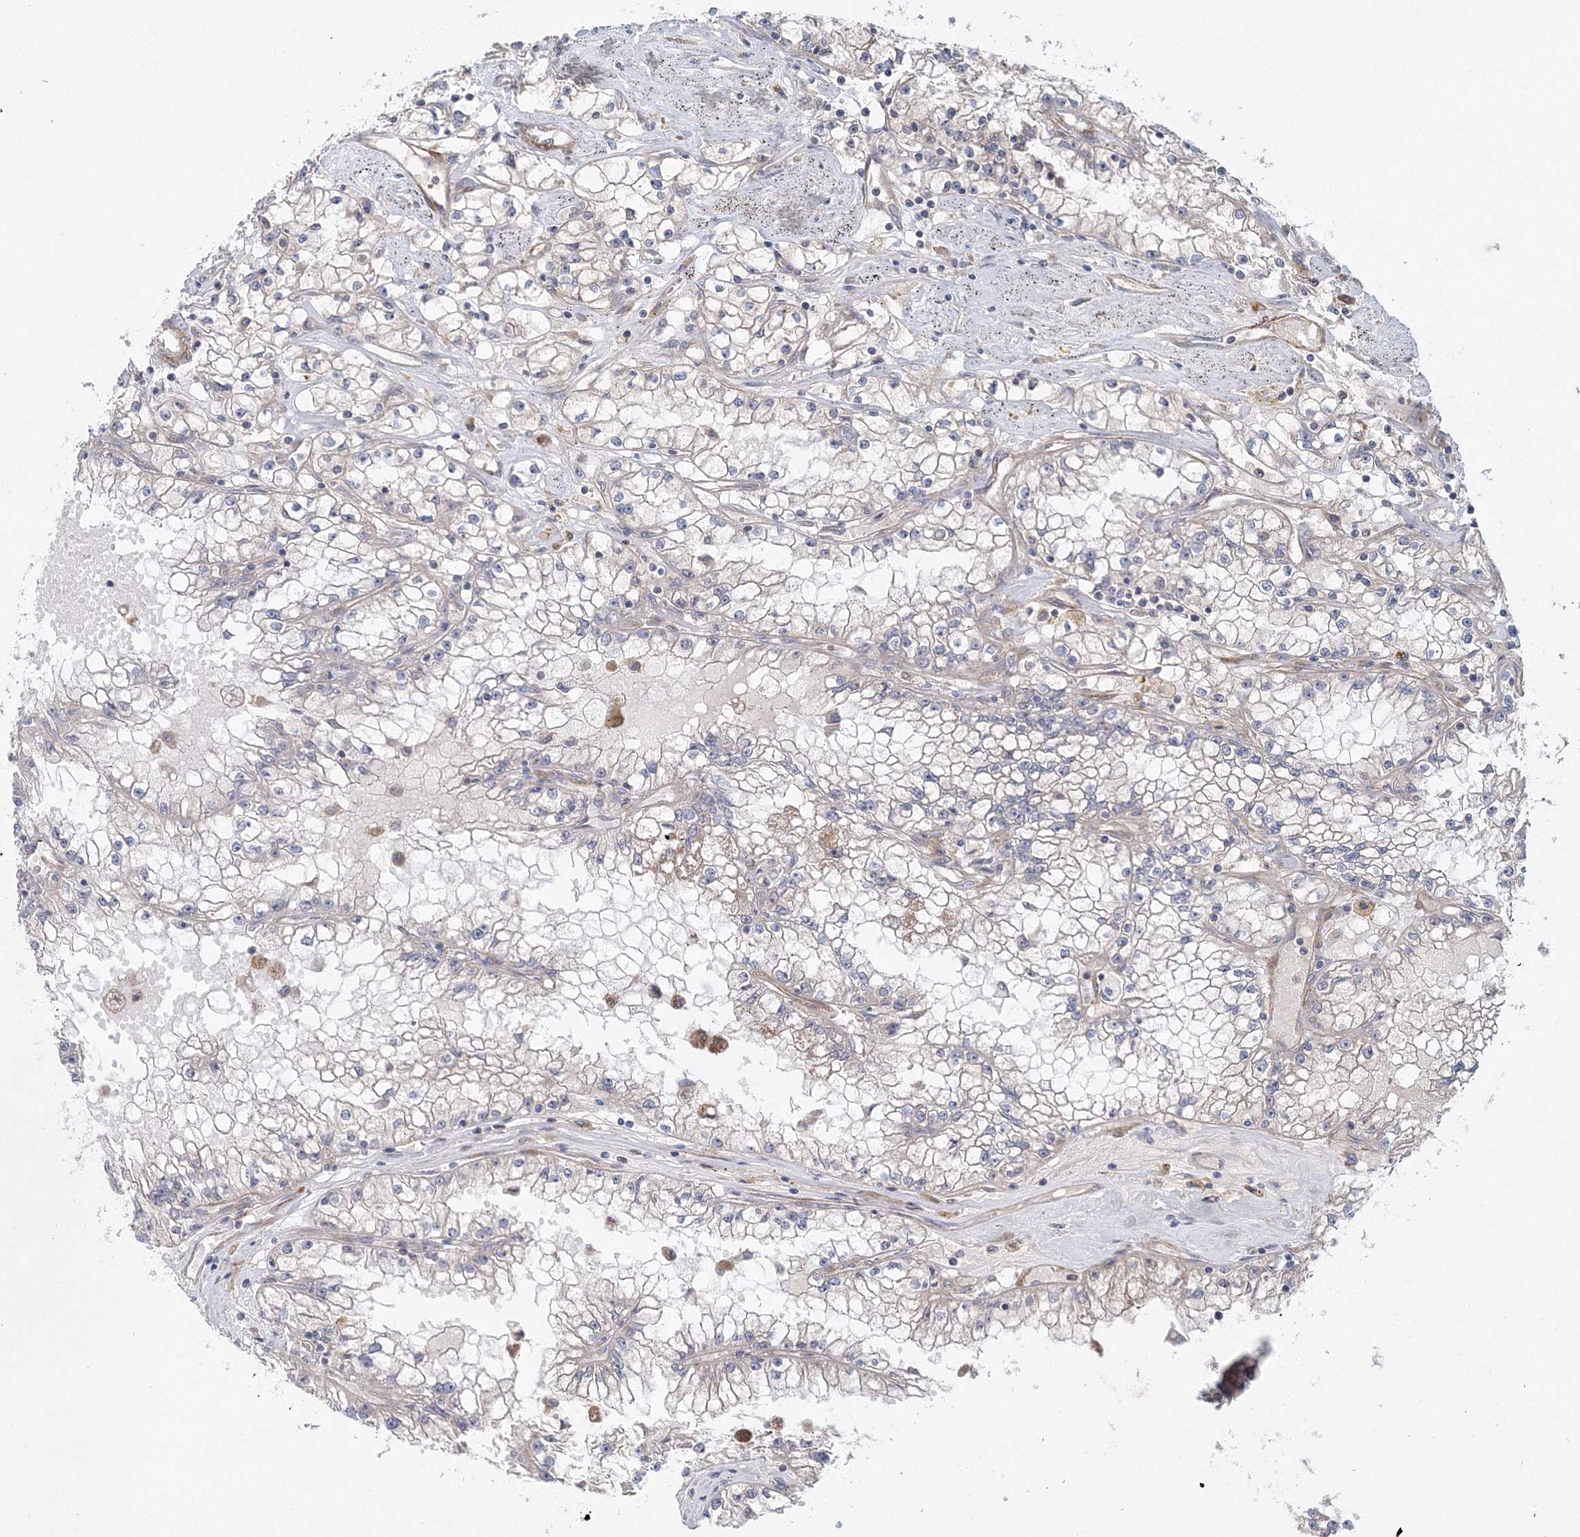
{"staining": {"intensity": "negative", "quantity": "none", "location": "none"}, "tissue": "renal cancer", "cell_type": "Tumor cells", "image_type": "cancer", "snomed": [{"axis": "morphology", "description": "Adenocarcinoma, NOS"}, {"axis": "topography", "description": "Kidney"}], "caption": "There is no significant expression in tumor cells of adenocarcinoma (renal). (Brightfield microscopy of DAB IHC at high magnification).", "gene": "NOA1", "patient": {"sex": "male", "age": 56}}